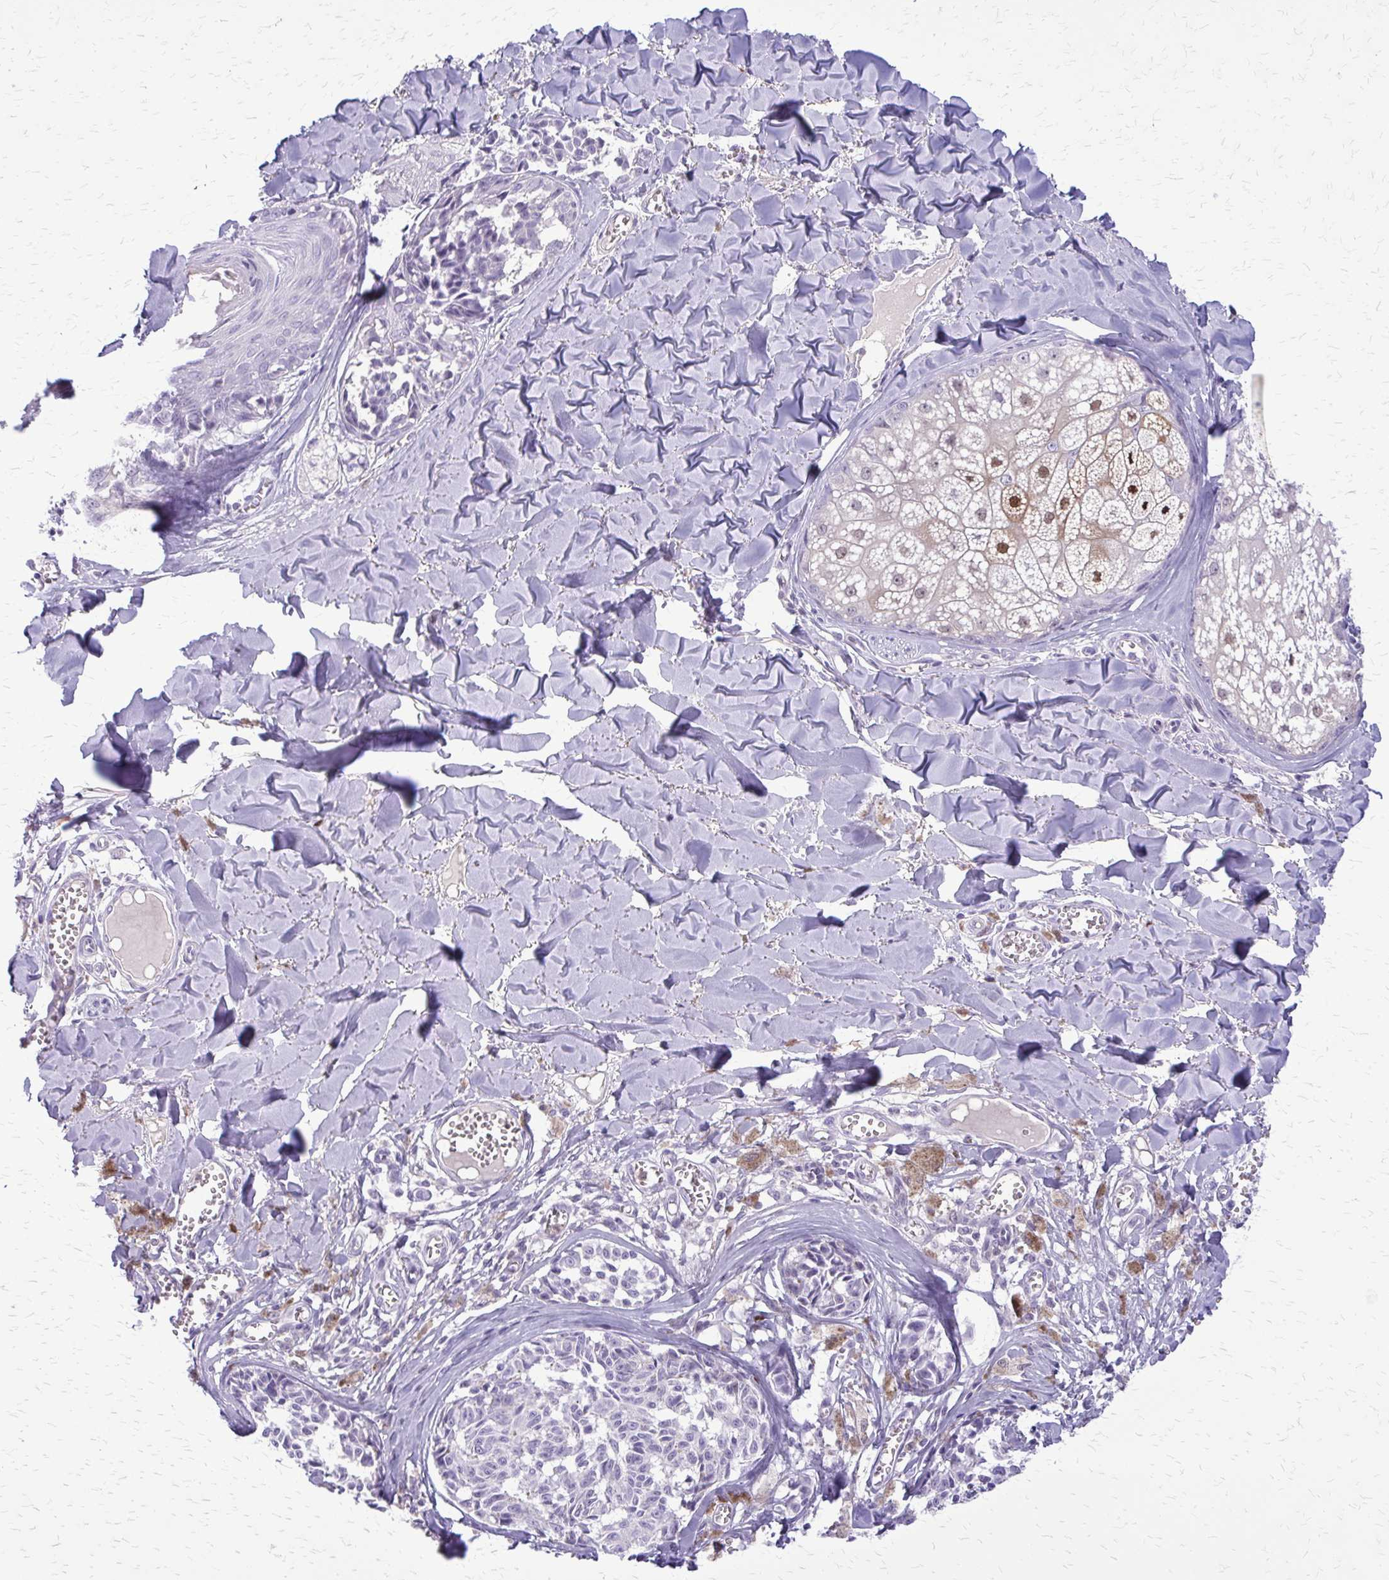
{"staining": {"intensity": "negative", "quantity": "none", "location": "none"}, "tissue": "melanoma", "cell_type": "Tumor cells", "image_type": "cancer", "snomed": [{"axis": "morphology", "description": "Malignant melanoma, NOS"}, {"axis": "topography", "description": "Skin"}], "caption": "Tumor cells show no significant staining in melanoma.", "gene": "GLRX", "patient": {"sex": "female", "age": 43}}